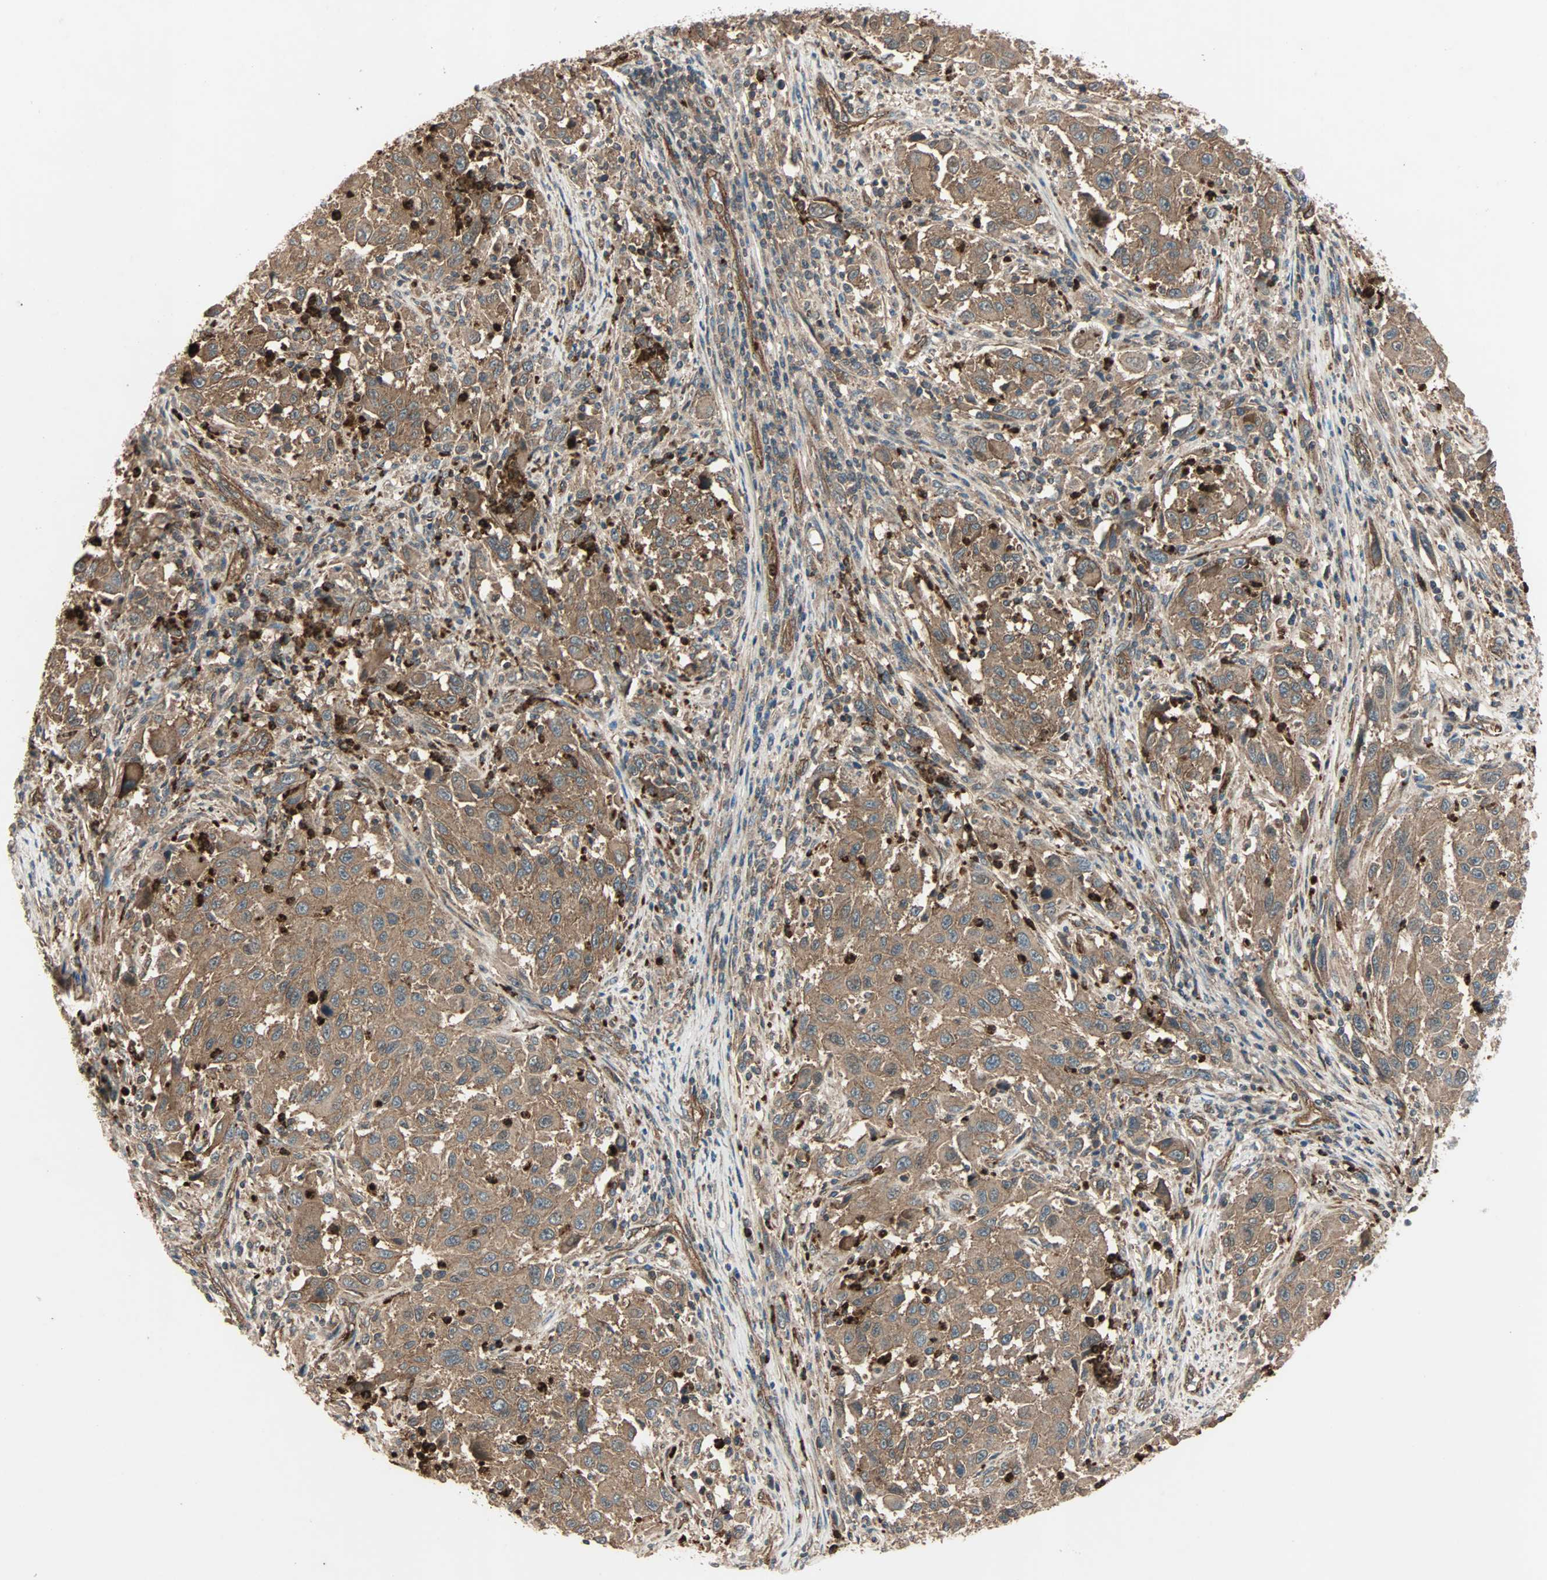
{"staining": {"intensity": "moderate", "quantity": ">75%", "location": "cytoplasmic/membranous"}, "tissue": "melanoma", "cell_type": "Tumor cells", "image_type": "cancer", "snomed": [{"axis": "morphology", "description": "Malignant melanoma, Metastatic site"}, {"axis": "topography", "description": "Lymph node"}], "caption": "Human malignant melanoma (metastatic site) stained for a protein (brown) demonstrates moderate cytoplasmic/membranous positive positivity in approximately >75% of tumor cells.", "gene": "GCK", "patient": {"sex": "male", "age": 61}}